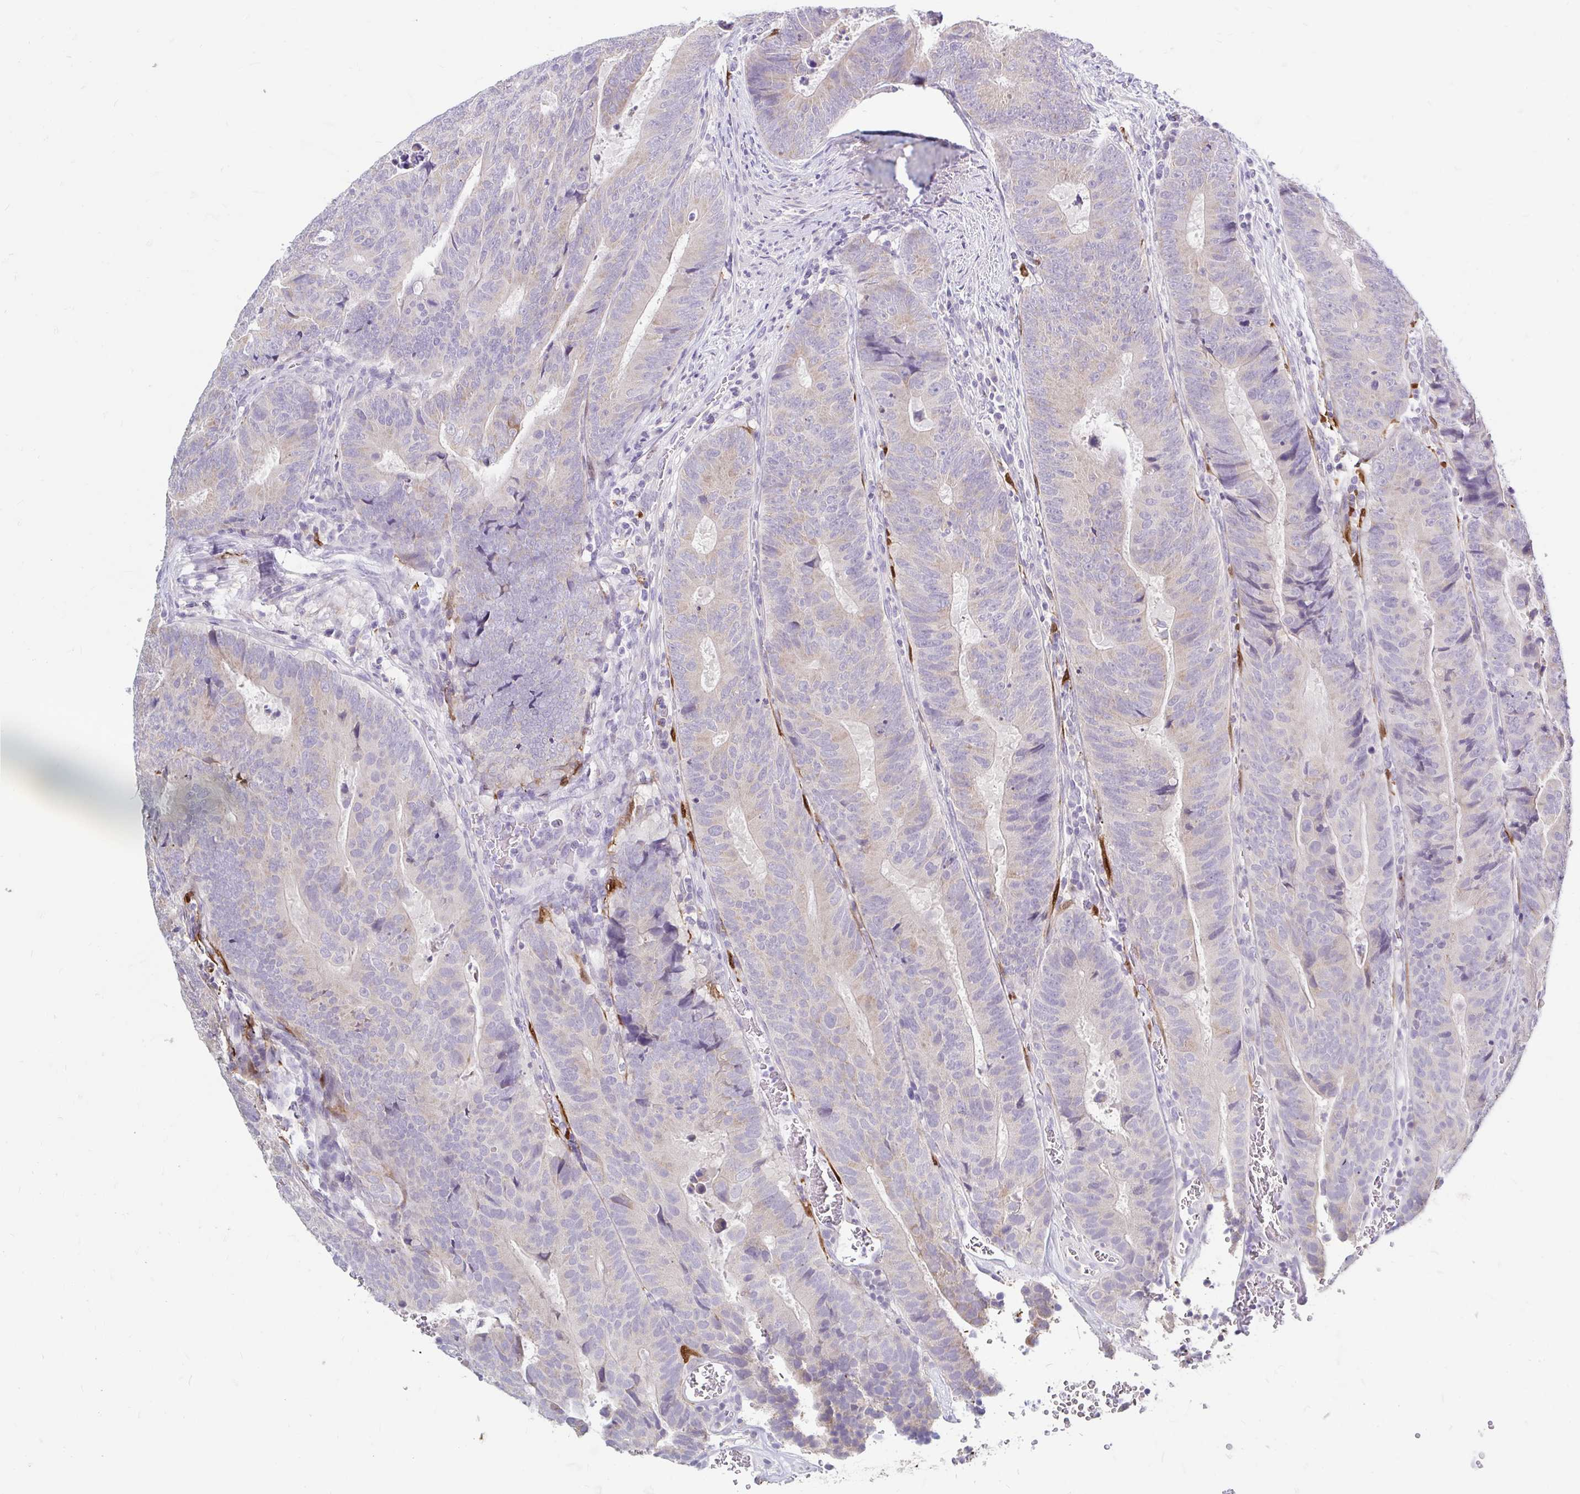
{"staining": {"intensity": "weak", "quantity": "<25%", "location": "cytoplasmic/membranous"}, "tissue": "colorectal cancer", "cell_type": "Tumor cells", "image_type": "cancer", "snomed": [{"axis": "morphology", "description": "Adenocarcinoma, NOS"}, {"axis": "topography", "description": "Colon"}], "caption": "Immunohistochemistry (IHC) of colorectal cancer shows no expression in tumor cells. Brightfield microscopy of immunohistochemistry stained with DAB (brown) and hematoxylin (blue), captured at high magnification.", "gene": "ADH1A", "patient": {"sex": "female", "age": 48}}